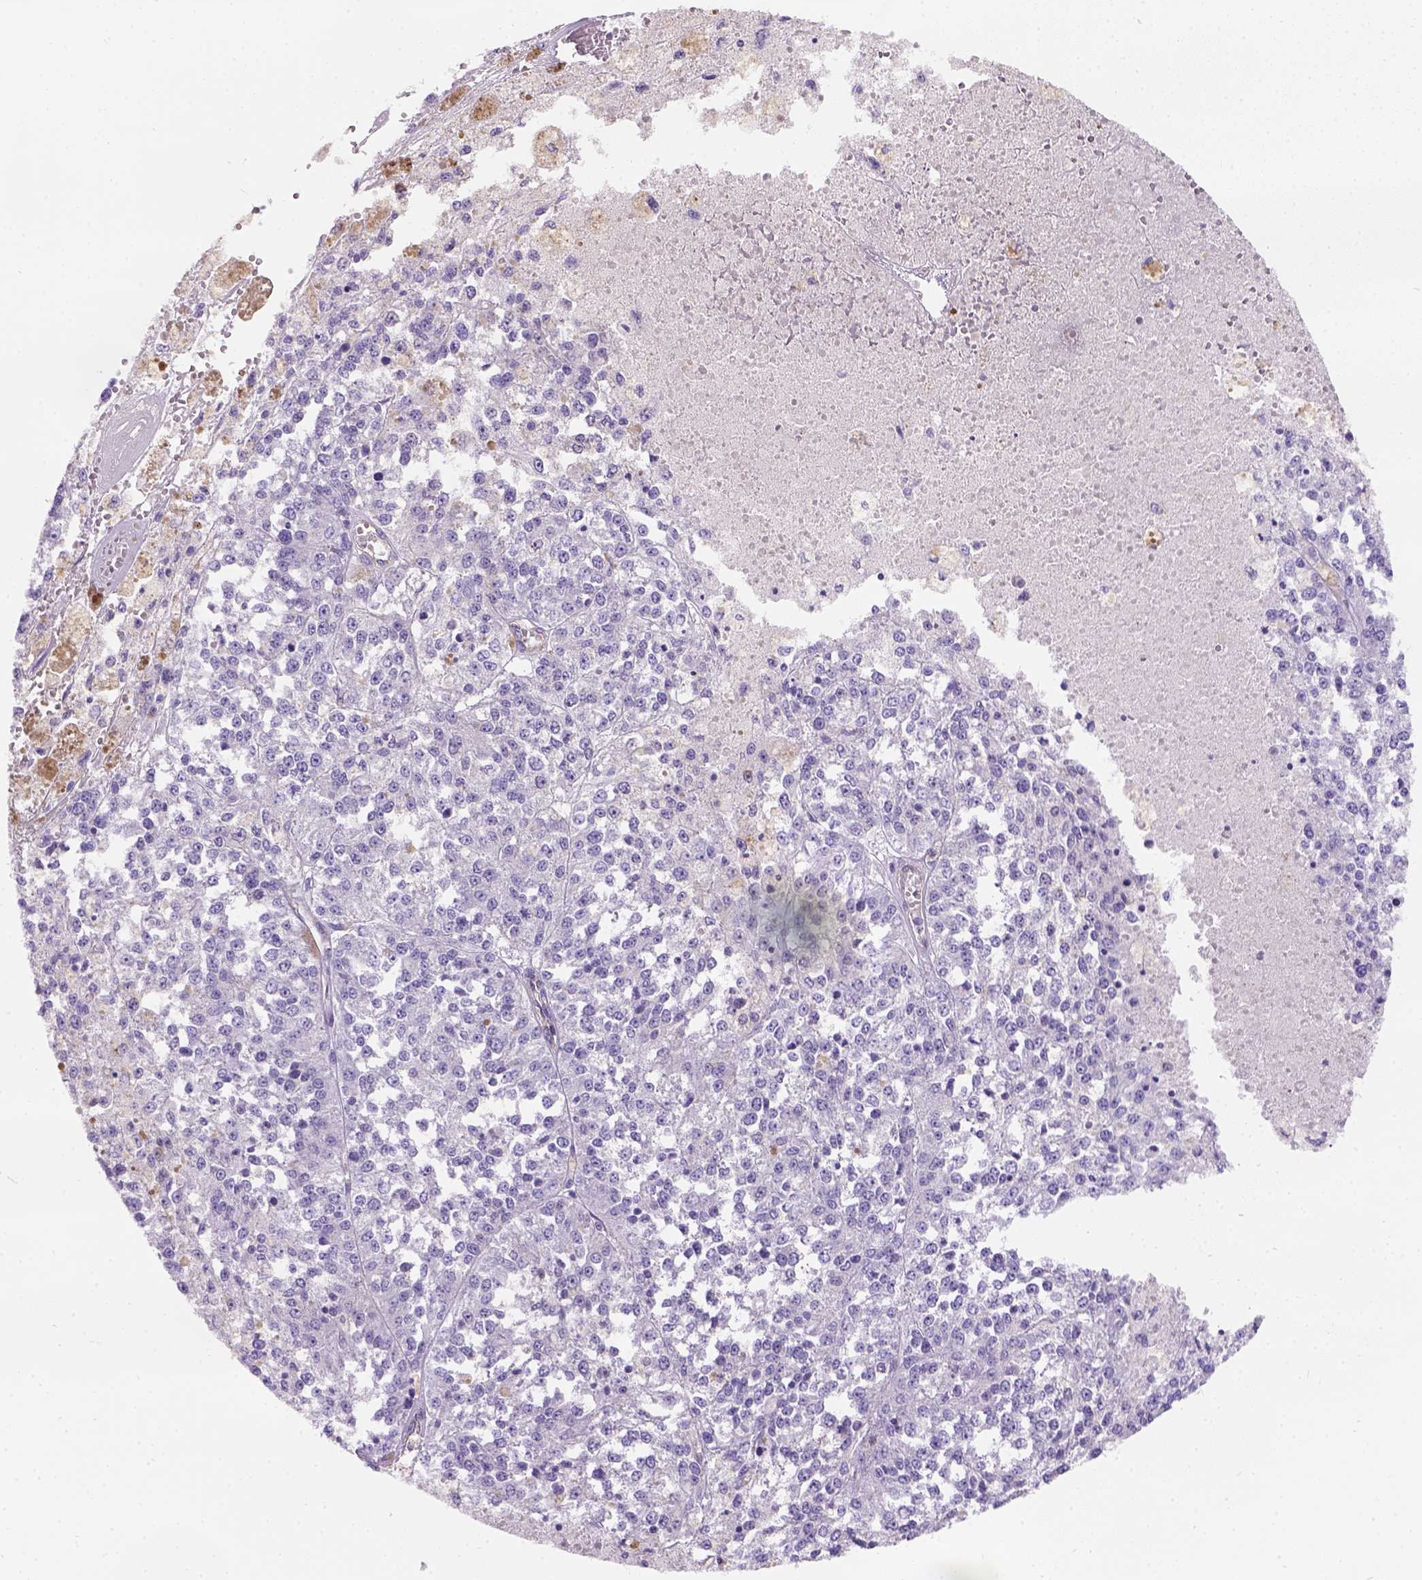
{"staining": {"intensity": "negative", "quantity": "none", "location": "none"}, "tissue": "melanoma", "cell_type": "Tumor cells", "image_type": "cancer", "snomed": [{"axis": "morphology", "description": "Malignant melanoma, Metastatic site"}, {"axis": "topography", "description": "Lymph node"}], "caption": "Immunohistochemistry micrograph of neoplastic tissue: human melanoma stained with DAB exhibits no significant protein positivity in tumor cells.", "gene": "PHF7", "patient": {"sex": "female", "age": 64}}